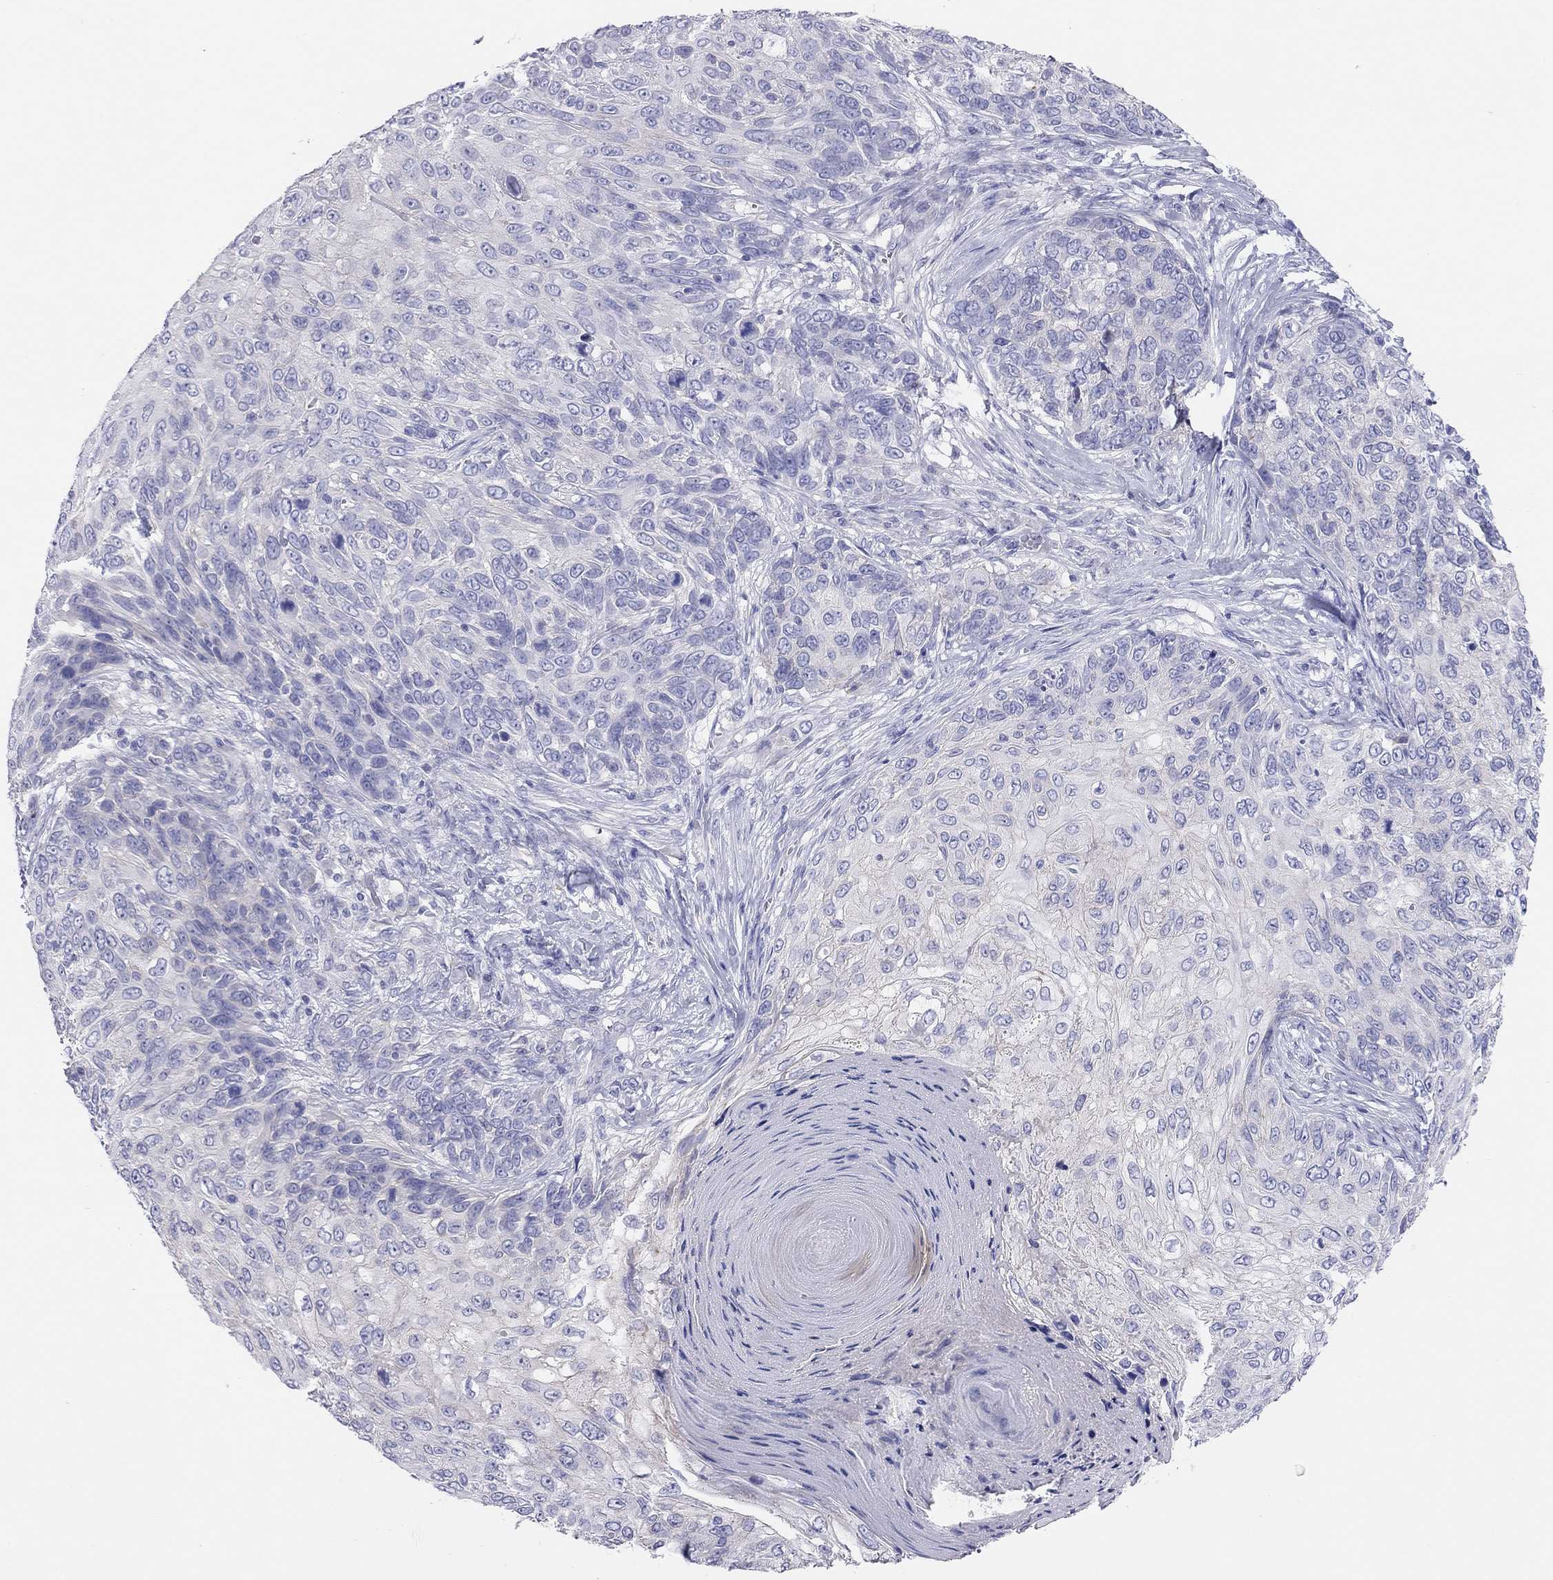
{"staining": {"intensity": "negative", "quantity": "none", "location": "none"}, "tissue": "skin cancer", "cell_type": "Tumor cells", "image_type": "cancer", "snomed": [{"axis": "morphology", "description": "Squamous cell carcinoma, NOS"}, {"axis": "topography", "description": "Skin"}], "caption": "High power microscopy micrograph of an immunohistochemistry histopathology image of skin cancer (squamous cell carcinoma), revealing no significant positivity in tumor cells. (Brightfield microscopy of DAB immunohistochemistry (IHC) at high magnification).", "gene": "MGAT4C", "patient": {"sex": "male", "age": 92}}